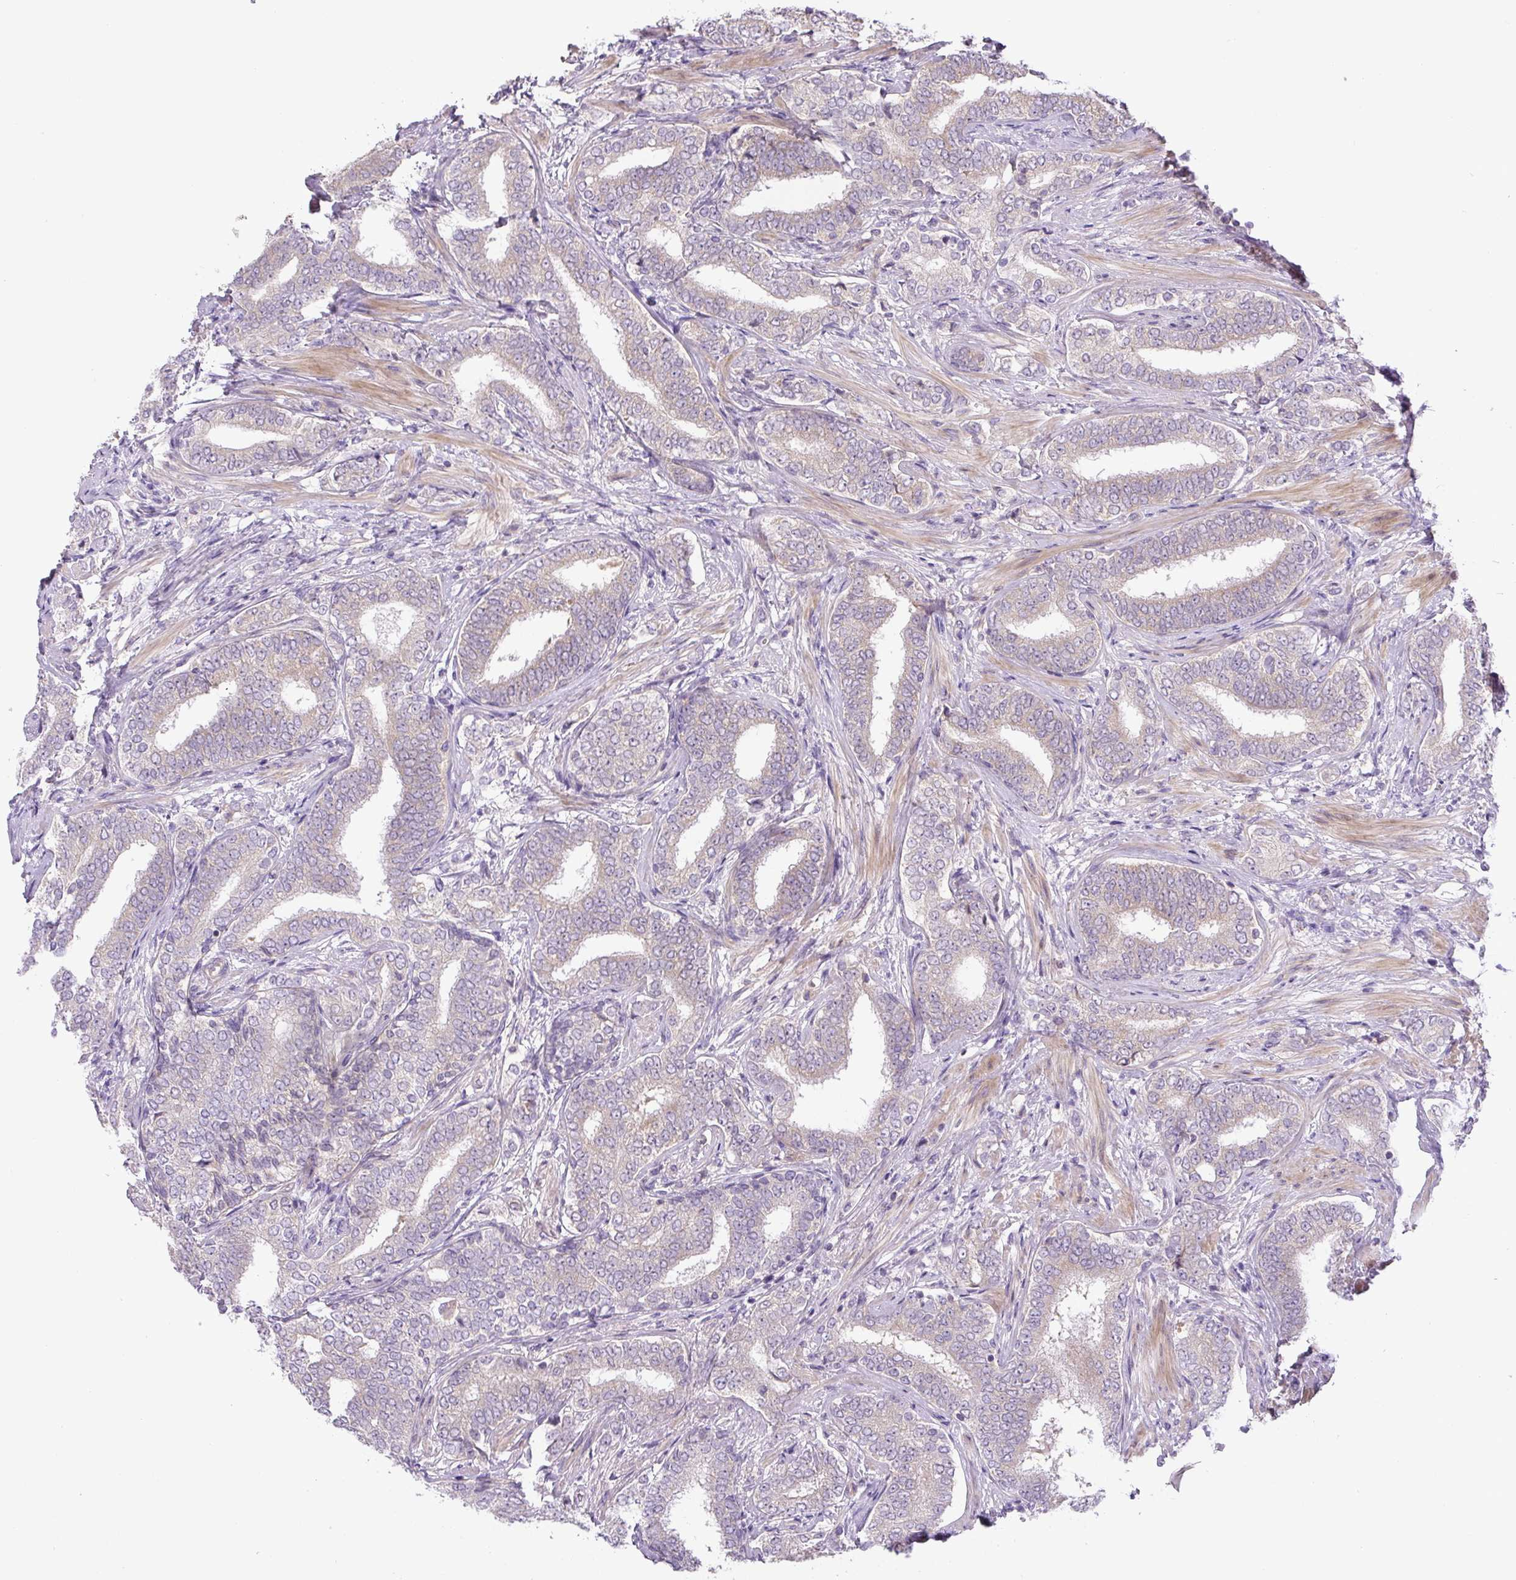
{"staining": {"intensity": "negative", "quantity": "none", "location": "none"}, "tissue": "prostate cancer", "cell_type": "Tumor cells", "image_type": "cancer", "snomed": [{"axis": "morphology", "description": "Adenocarcinoma, High grade"}, {"axis": "topography", "description": "Prostate"}], "caption": "Tumor cells are negative for protein expression in human prostate cancer.", "gene": "UBL3", "patient": {"sex": "male", "age": 72}}